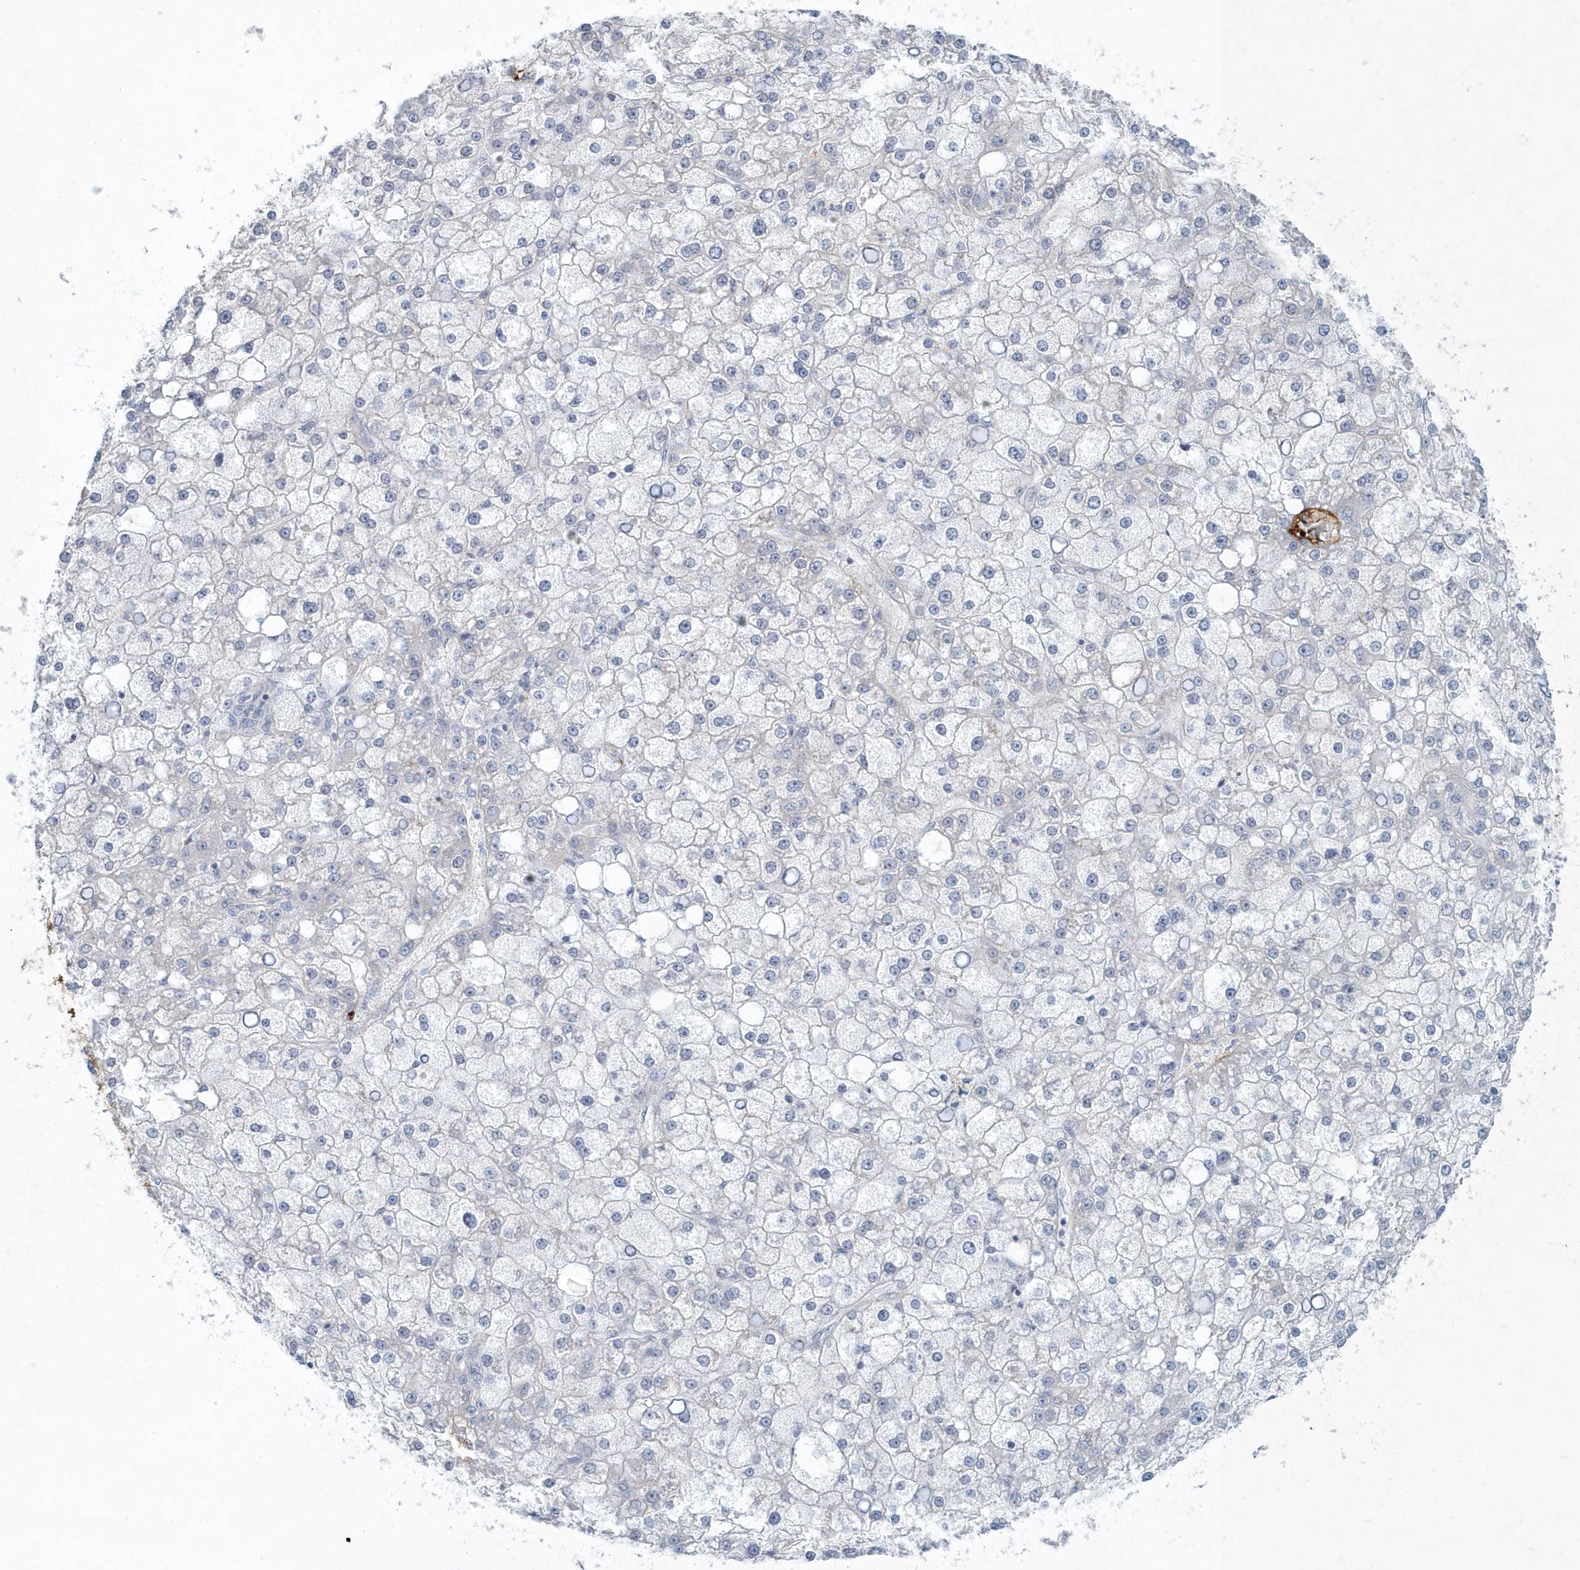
{"staining": {"intensity": "negative", "quantity": "none", "location": "none"}, "tissue": "liver cancer", "cell_type": "Tumor cells", "image_type": "cancer", "snomed": [{"axis": "morphology", "description": "Carcinoma, Hepatocellular, NOS"}, {"axis": "topography", "description": "Liver"}], "caption": "High magnification brightfield microscopy of liver cancer stained with DAB (3,3'-diaminobenzidine) (brown) and counterstained with hematoxylin (blue): tumor cells show no significant positivity.", "gene": "MYOT", "patient": {"sex": "male", "age": 67}}